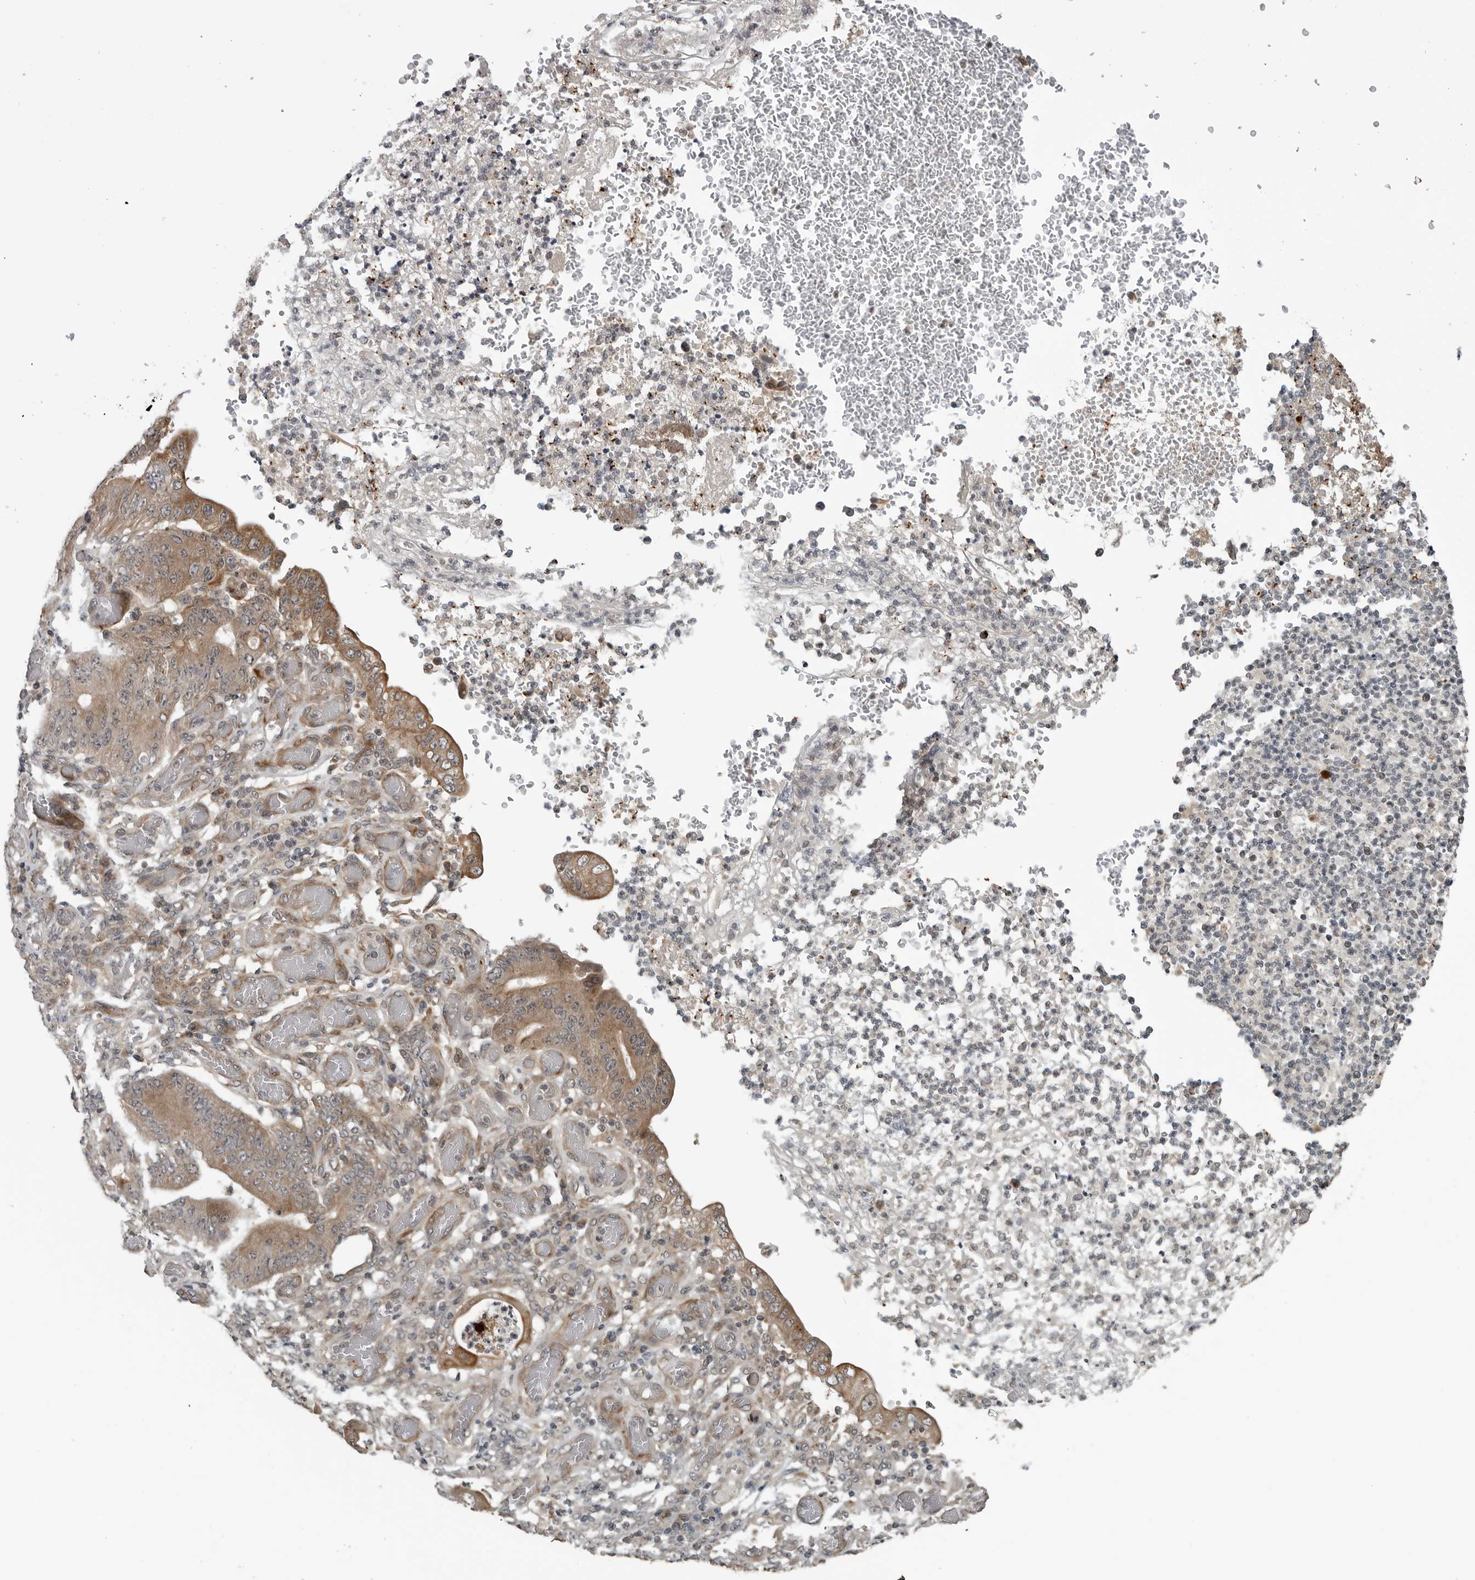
{"staining": {"intensity": "moderate", "quantity": ">75%", "location": "cytoplasmic/membranous"}, "tissue": "stomach cancer", "cell_type": "Tumor cells", "image_type": "cancer", "snomed": [{"axis": "morphology", "description": "Adenocarcinoma, NOS"}, {"axis": "topography", "description": "Stomach"}], "caption": "Moderate cytoplasmic/membranous staining is seen in about >75% of tumor cells in stomach cancer.", "gene": "FAAP100", "patient": {"sex": "female", "age": 73}}